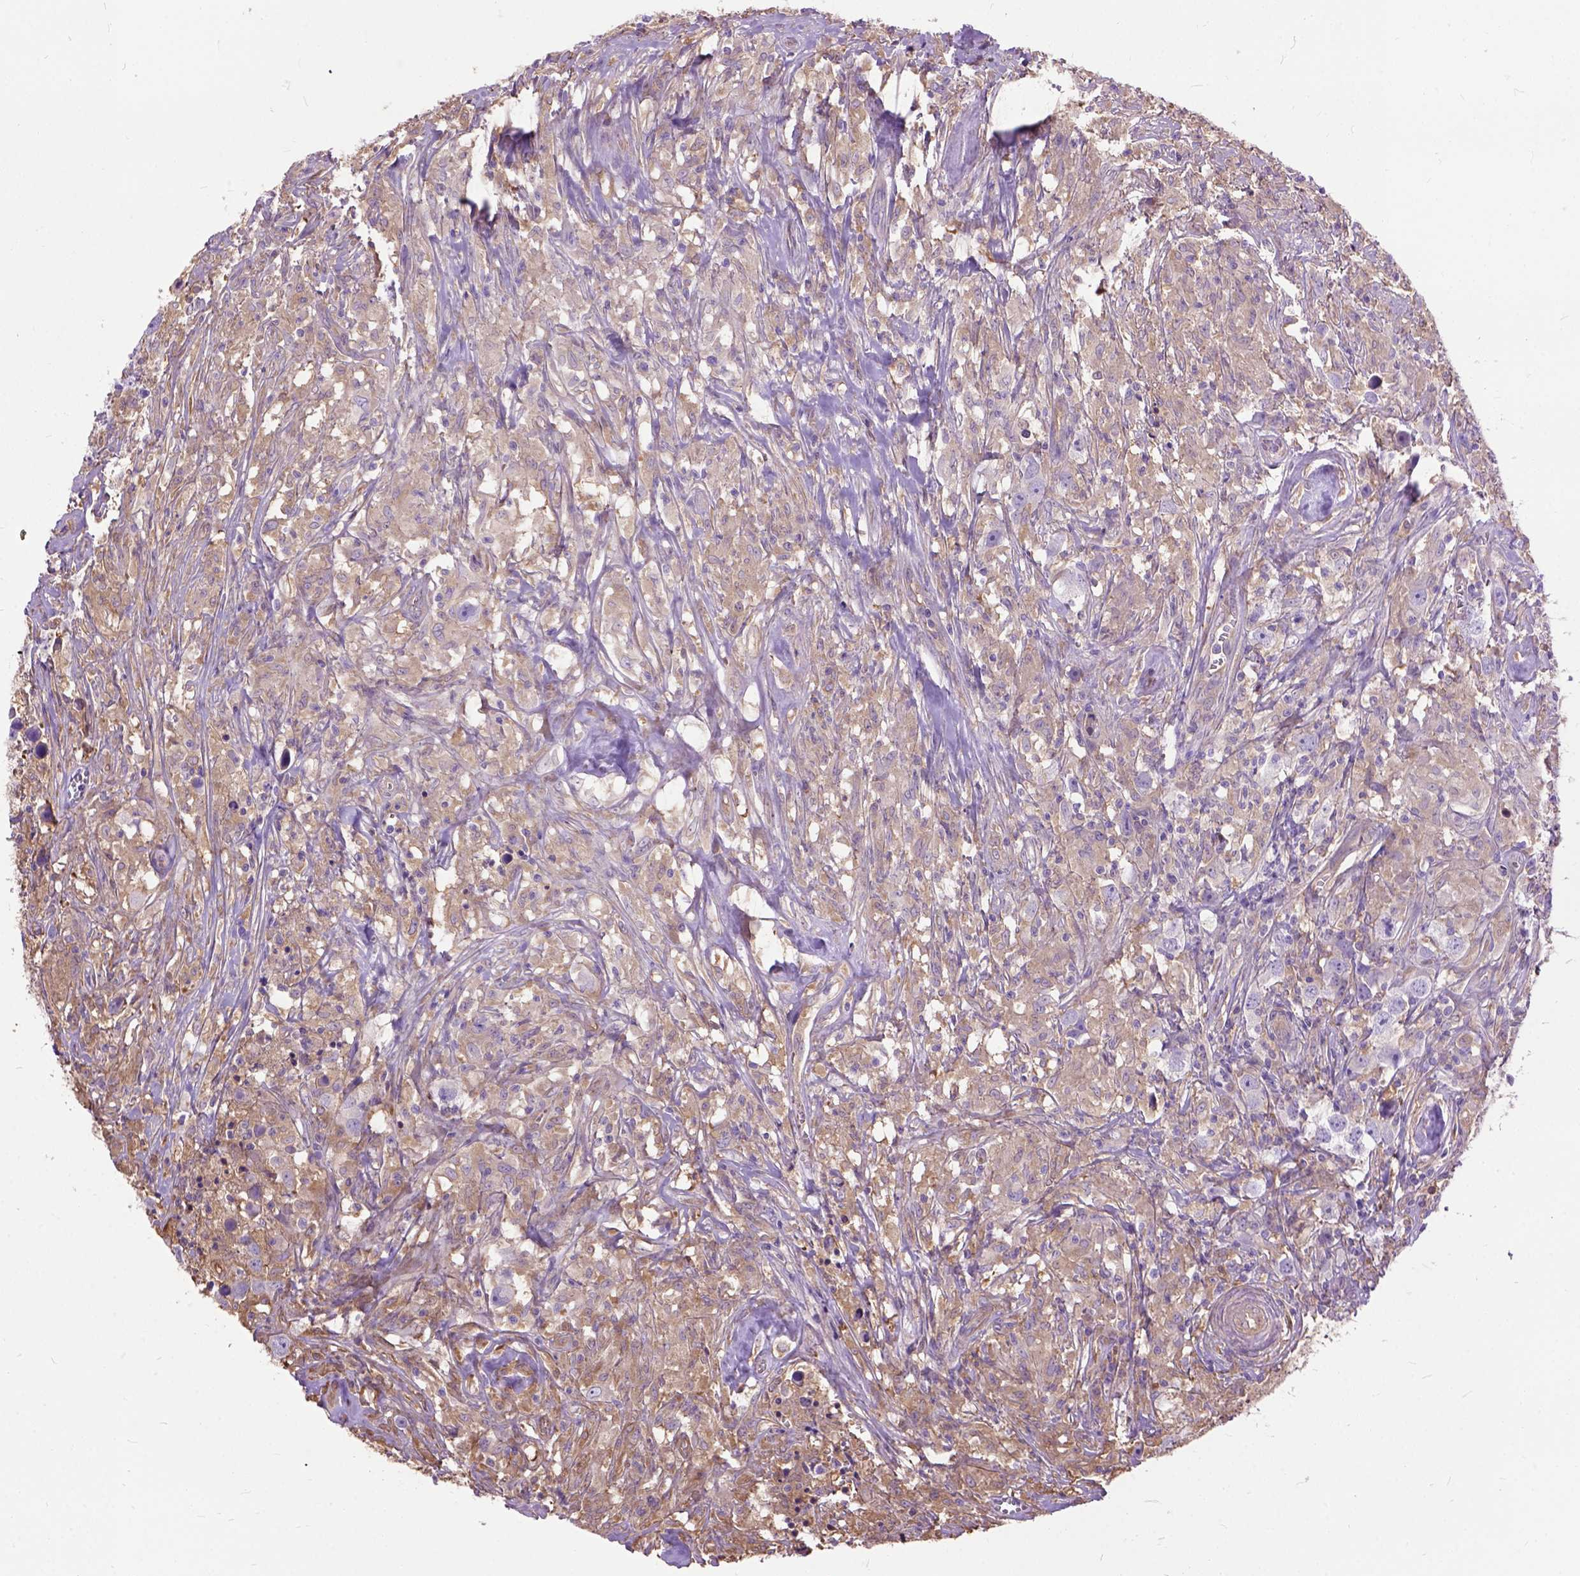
{"staining": {"intensity": "weak", "quantity": "25%-75%", "location": "cytoplasmic/membranous"}, "tissue": "testis cancer", "cell_type": "Tumor cells", "image_type": "cancer", "snomed": [{"axis": "morphology", "description": "Seminoma, NOS"}, {"axis": "topography", "description": "Testis"}], "caption": "The image displays immunohistochemical staining of testis cancer. There is weak cytoplasmic/membranous positivity is present in approximately 25%-75% of tumor cells.", "gene": "SEMA4F", "patient": {"sex": "male", "age": 49}}